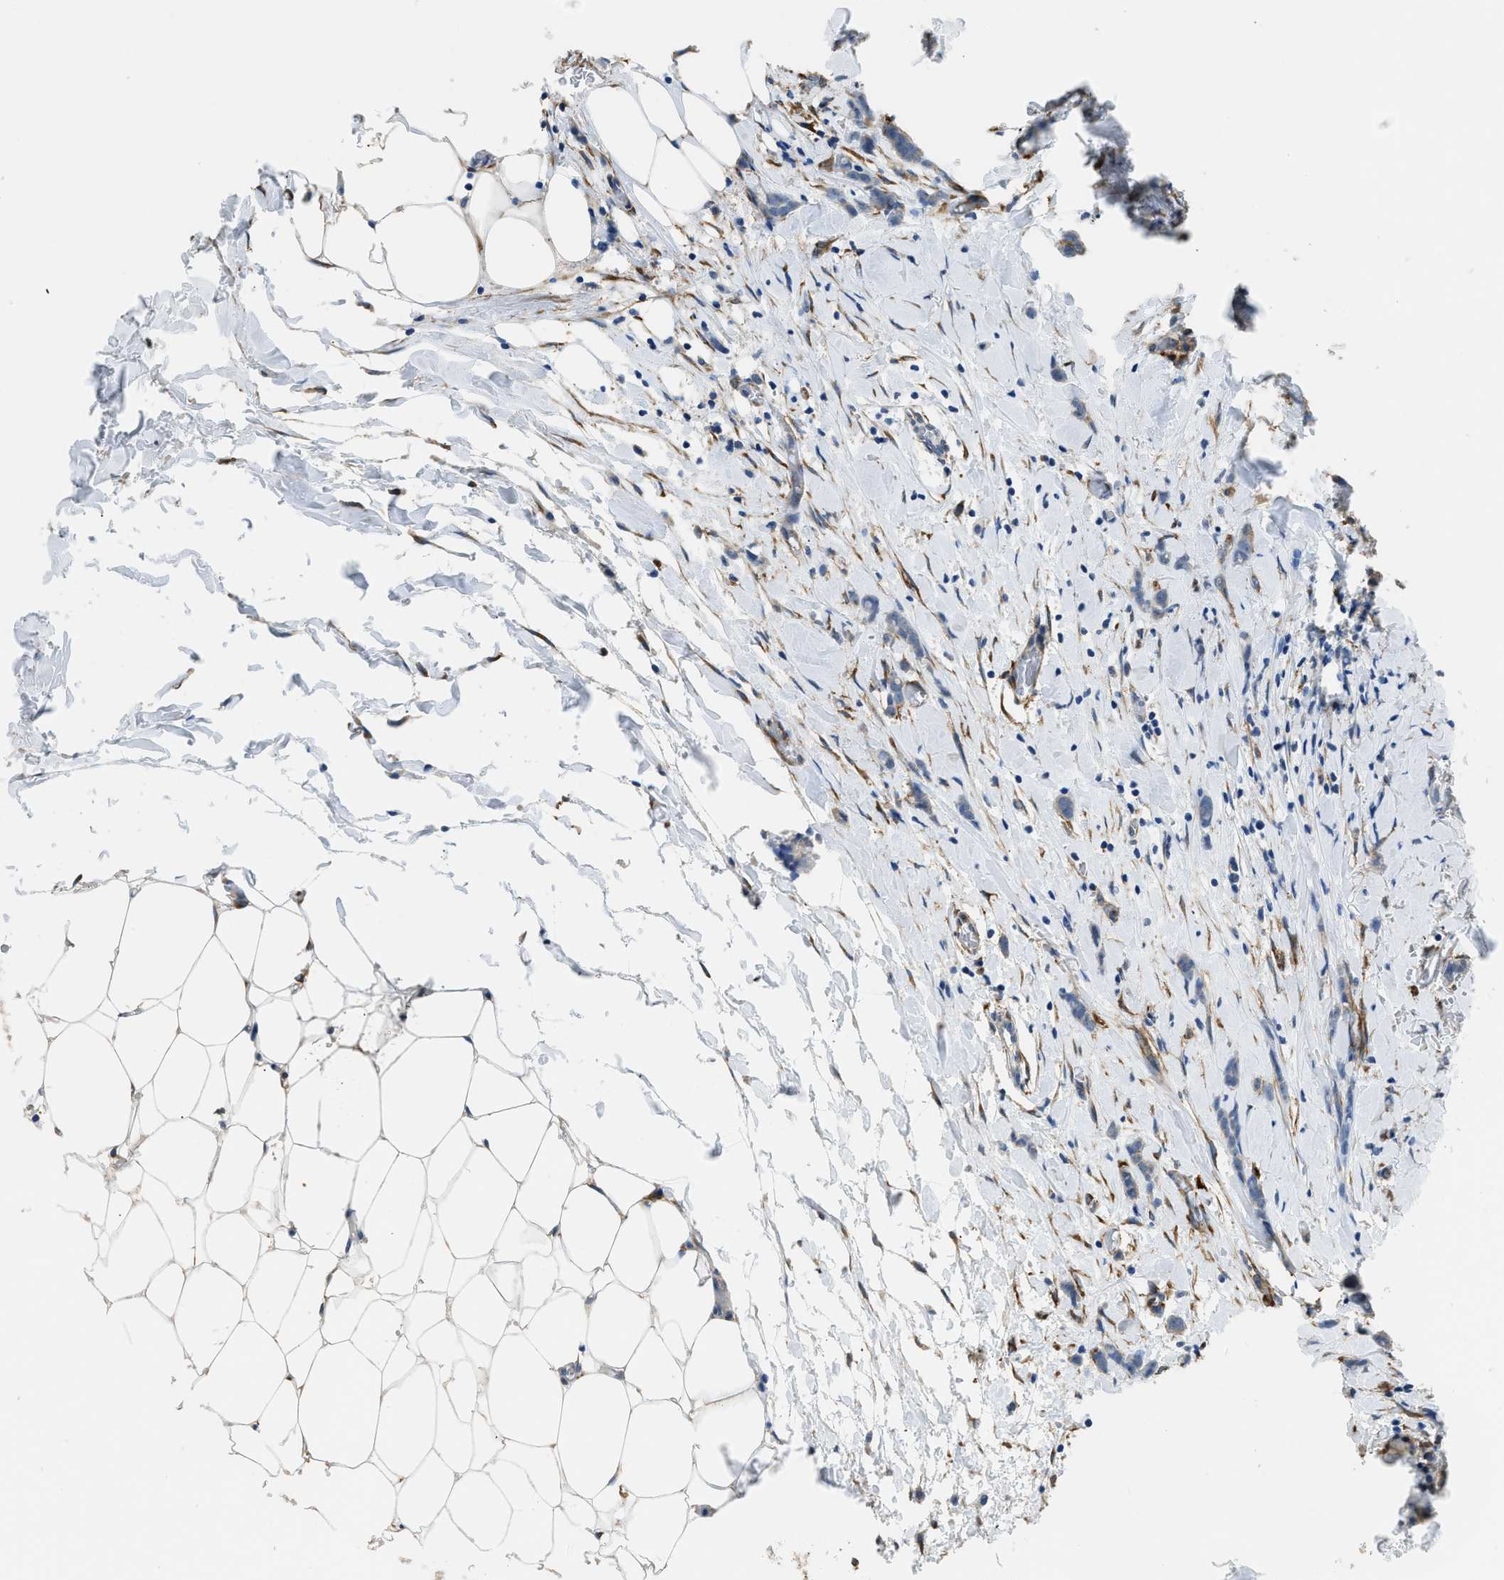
{"staining": {"intensity": "negative", "quantity": "none", "location": "none"}, "tissue": "breast cancer", "cell_type": "Tumor cells", "image_type": "cancer", "snomed": [{"axis": "morphology", "description": "Lobular carcinoma, in situ"}, {"axis": "morphology", "description": "Lobular carcinoma"}, {"axis": "topography", "description": "Breast"}], "caption": "Immunohistochemistry (IHC) of human breast lobular carcinoma in situ demonstrates no staining in tumor cells.", "gene": "ZSWIM5", "patient": {"sex": "female", "age": 41}}